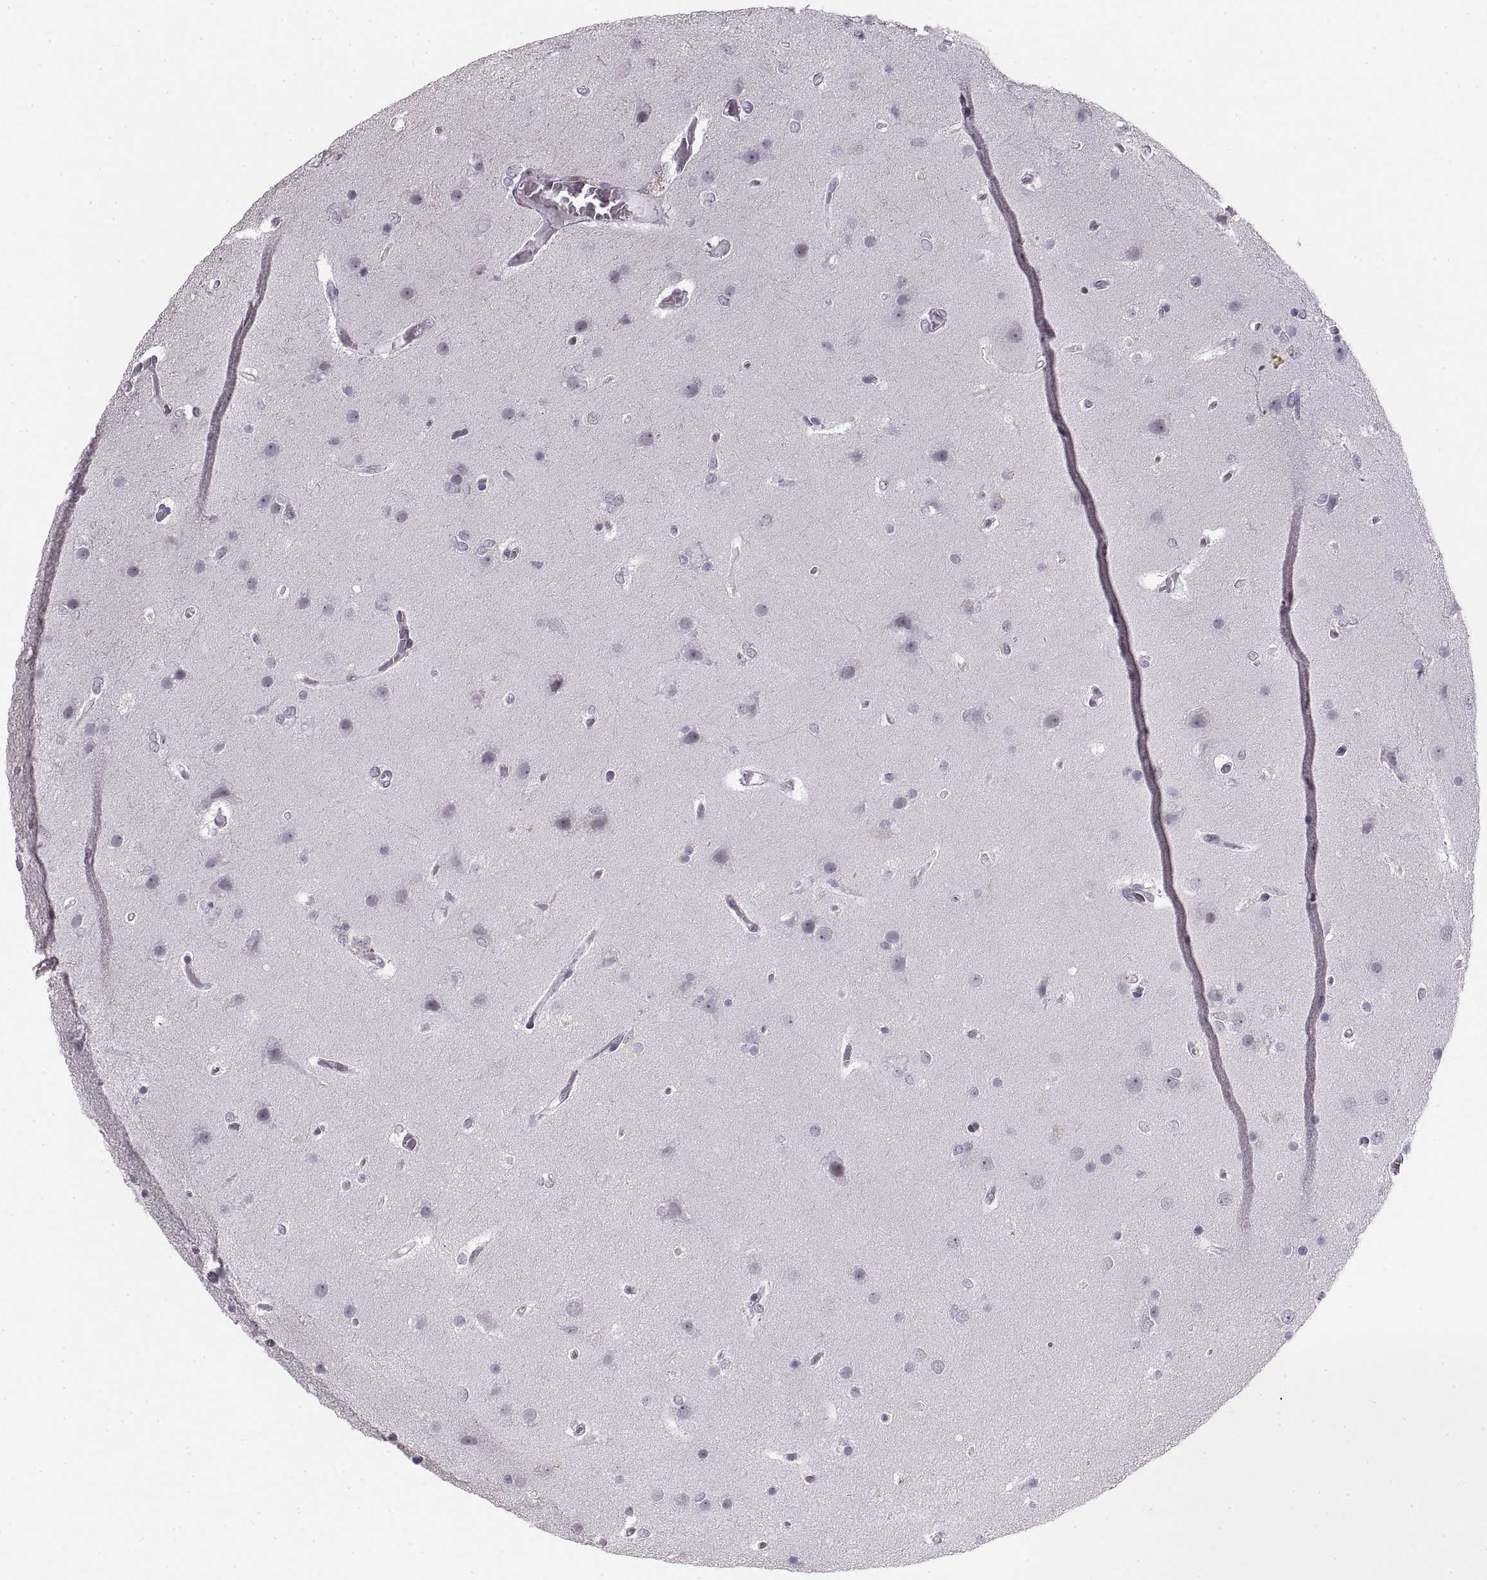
{"staining": {"intensity": "negative", "quantity": "none", "location": "none"}, "tissue": "glioma", "cell_type": "Tumor cells", "image_type": "cancer", "snomed": [{"axis": "morphology", "description": "Glioma, malignant, High grade"}, {"axis": "topography", "description": "Brain"}], "caption": "Malignant glioma (high-grade) stained for a protein using immunohistochemistry displays no positivity tumor cells.", "gene": "NANOS3", "patient": {"sex": "female", "age": 61}}